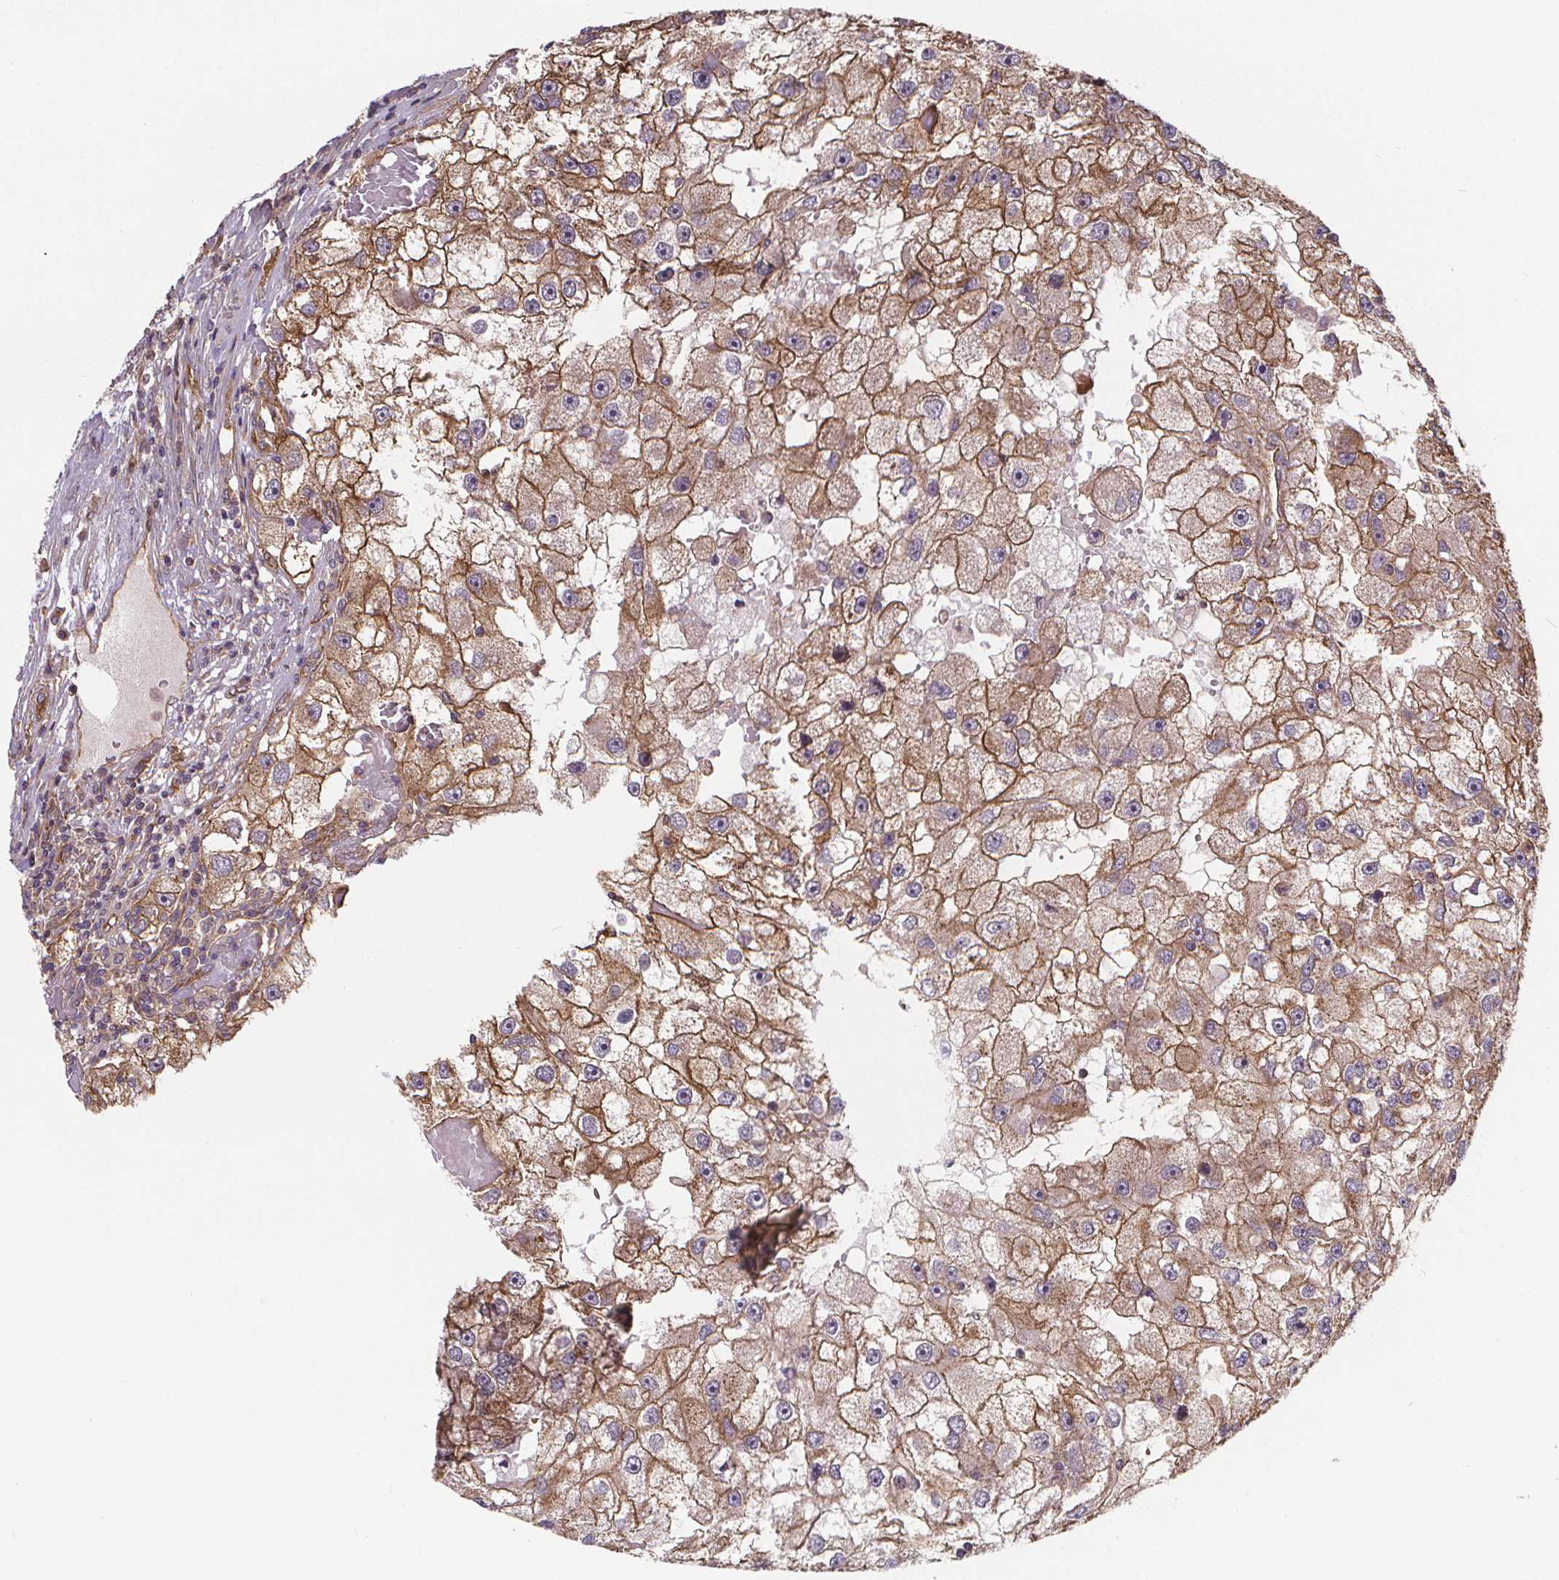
{"staining": {"intensity": "moderate", "quantity": ">75%", "location": "cytoplasmic/membranous"}, "tissue": "renal cancer", "cell_type": "Tumor cells", "image_type": "cancer", "snomed": [{"axis": "morphology", "description": "Adenocarcinoma, NOS"}, {"axis": "topography", "description": "Kidney"}], "caption": "Adenocarcinoma (renal) was stained to show a protein in brown. There is medium levels of moderate cytoplasmic/membranous staining in approximately >75% of tumor cells.", "gene": "CLINT1", "patient": {"sex": "male", "age": 63}}